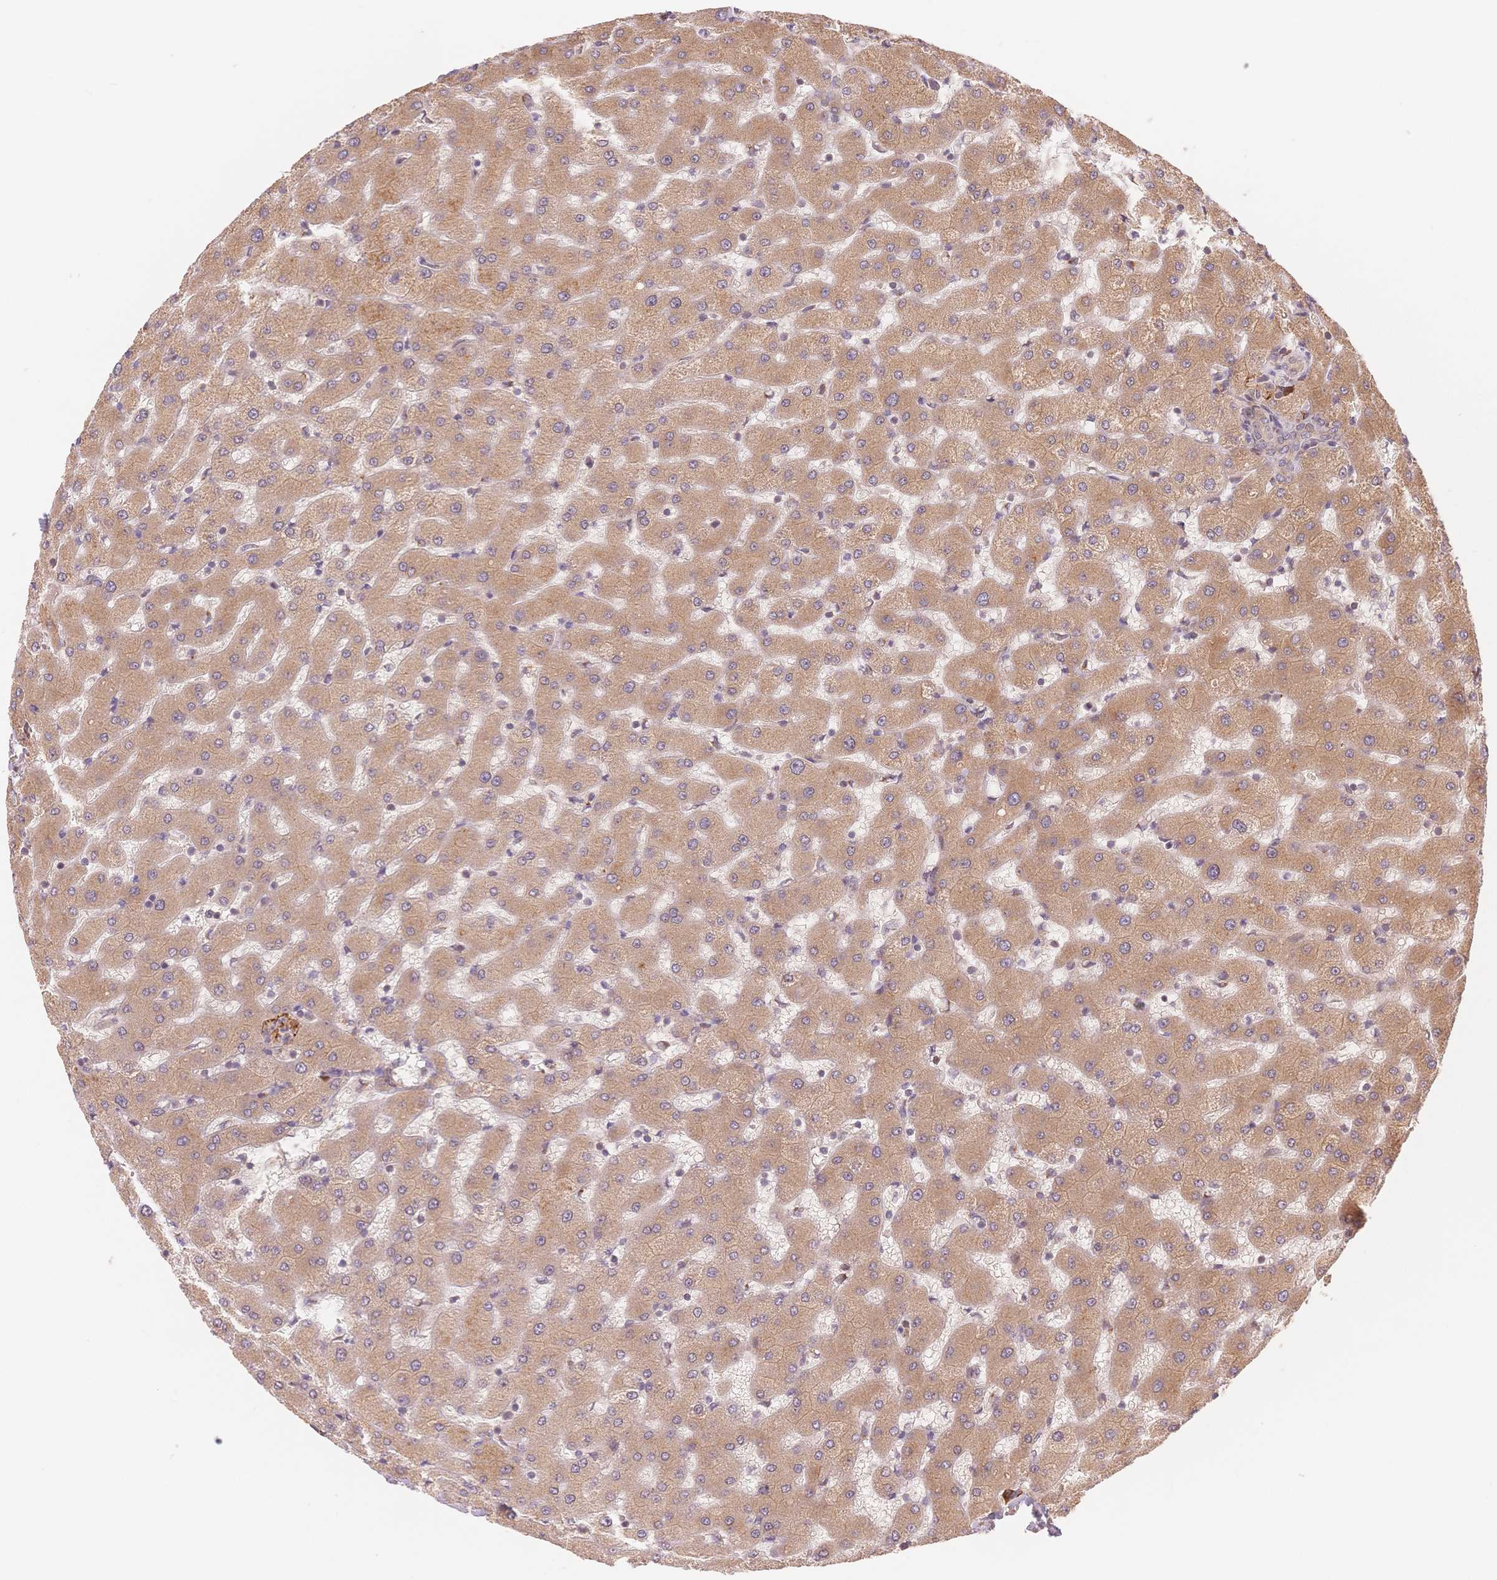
{"staining": {"intensity": "weak", "quantity": ">75%", "location": "cytoplasmic/membranous"}, "tissue": "liver", "cell_type": "Cholangiocytes", "image_type": "normal", "snomed": [{"axis": "morphology", "description": "Normal tissue, NOS"}, {"axis": "topography", "description": "Liver"}], "caption": "Weak cytoplasmic/membranous staining is seen in about >75% of cholangiocytes in normal liver. The staining was performed using DAB (3,3'-diaminobenzidine) to visualize the protein expression in brown, while the nuclei were stained in blue with hematoxylin (Magnification: 20x).", "gene": "STK39", "patient": {"sex": "female", "age": 63}}